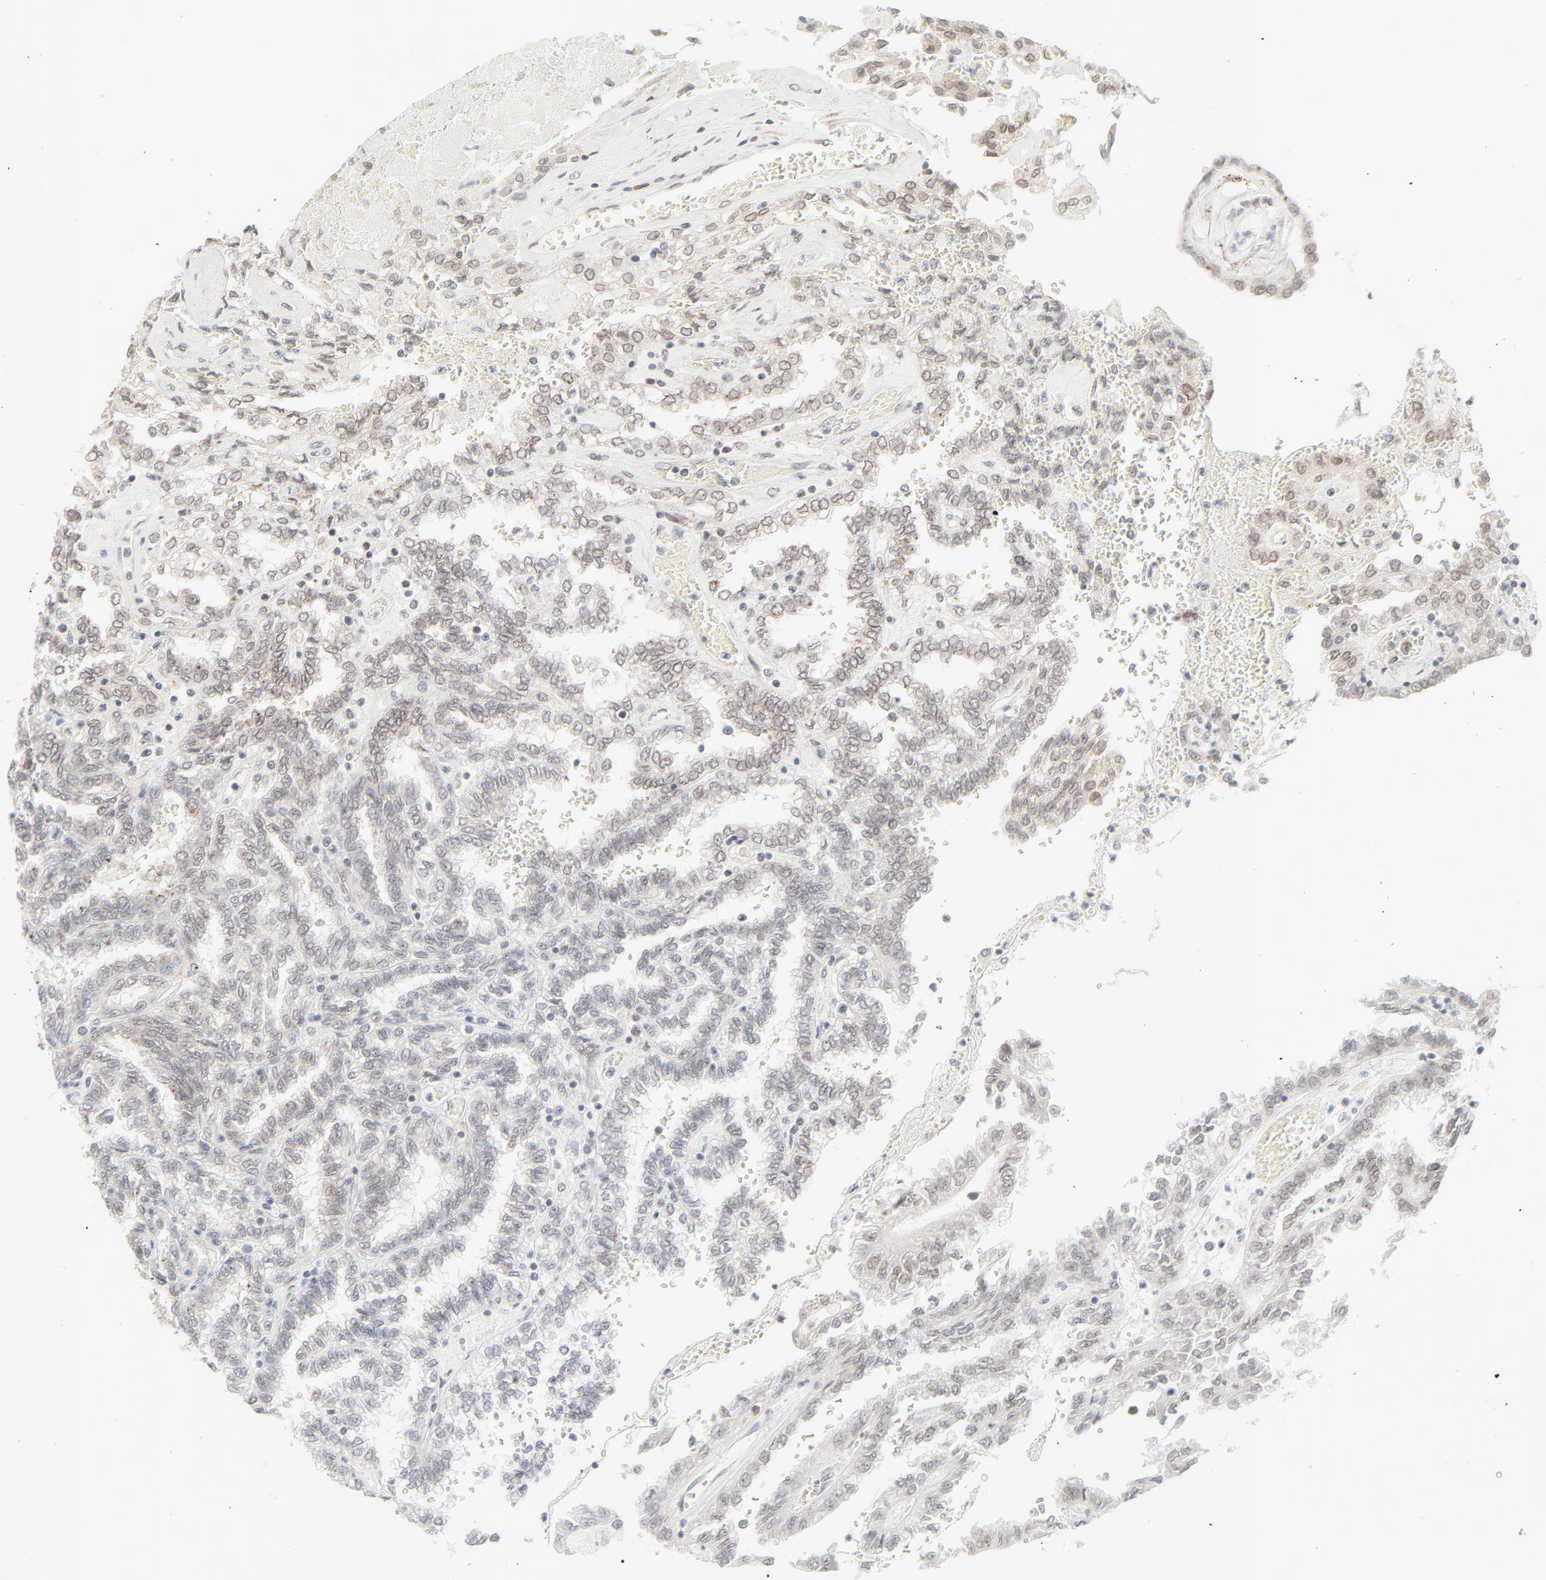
{"staining": {"intensity": "weak", "quantity": "25%-75%", "location": "cytoplasmic/membranous,nuclear"}, "tissue": "renal cancer", "cell_type": "Tumor cells", "image_type": "cancer", "snomed": [{"axis": "morphology", "description": "Inflammation, NOS"}, {"axis": "morphology", "description": "Adenocarcinoma, NOS"}, {"axis": "topography", "description": "Kidney"}], "caption": "Human renal cancer stained for a protein (brown) reveals weak cytoplasmic/membranous and nuclear positive expression in about 25%-75% of tumor cells.", "gene": "MAD1L1", "patient": {"sex": "male", "age": 68}}